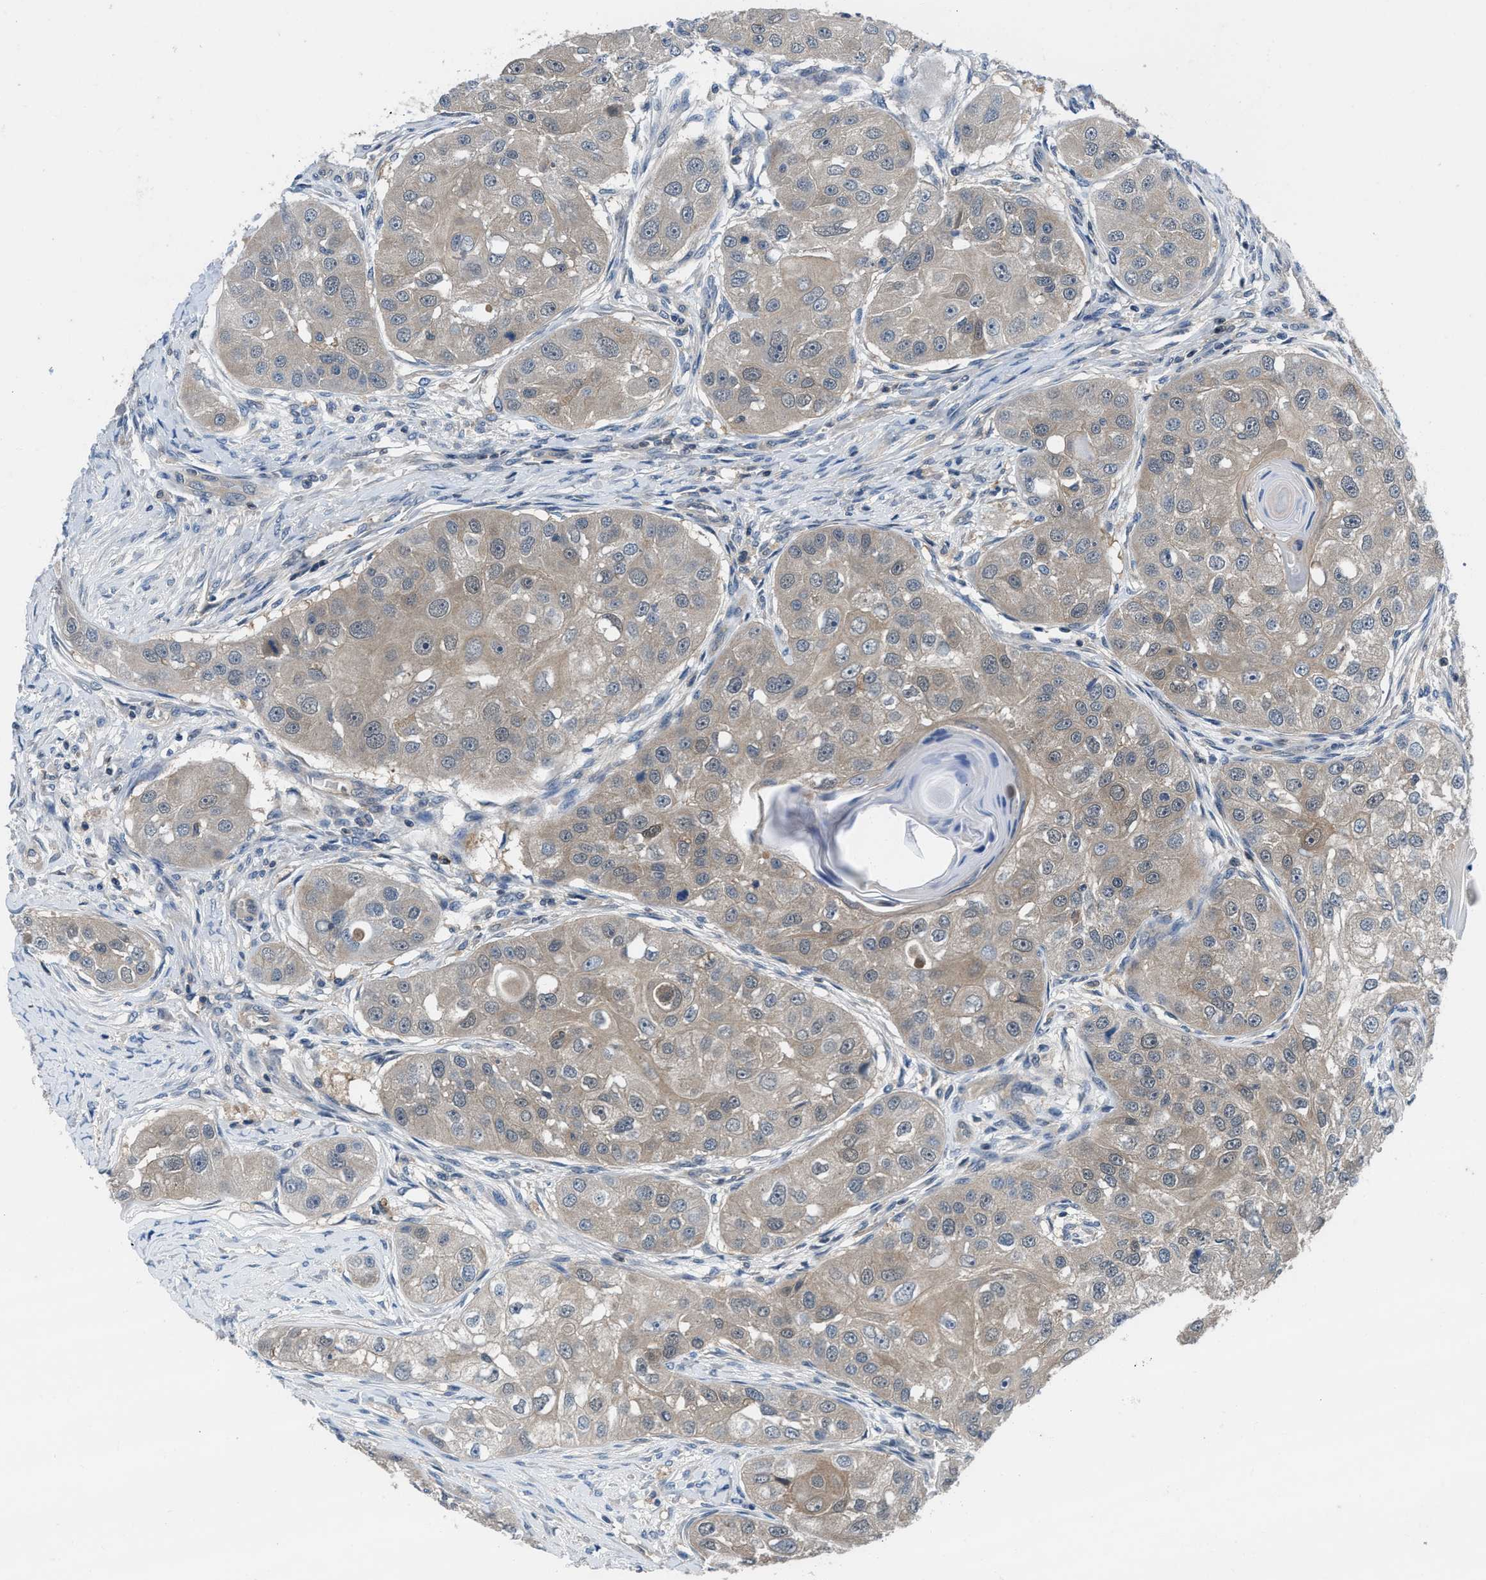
{"staining": {"intensity": "weak", "quantity": ">75%", "location": "cytoplasmic/membranous"}, "tissue": "head and neck cancer", "cell_type": "Tumor cells", "image_type": "cancer", "snomed": [{"axis": "morphology", "description": "Normal tissue, NOS"}, {"axis": "morphology", "description": "Squamous cell carcinoma, NOS"}, {"axis": "topography", "description": "Skeletal muscle"}, {"axis": "topography", "description": "Head-Neck"}], "caption": "Immunohistochemical staining of head and neck cancer shows low levels of weak cytoplasmic/membranous staining in approximately >75% of tumor cells. The staining was performed using DAB, with brown indicating positive protein expression. Nuclei are stained blue with hematoxylin.", "gene": "NUDT5", "patient": {"sex": "male", "age": 51}}